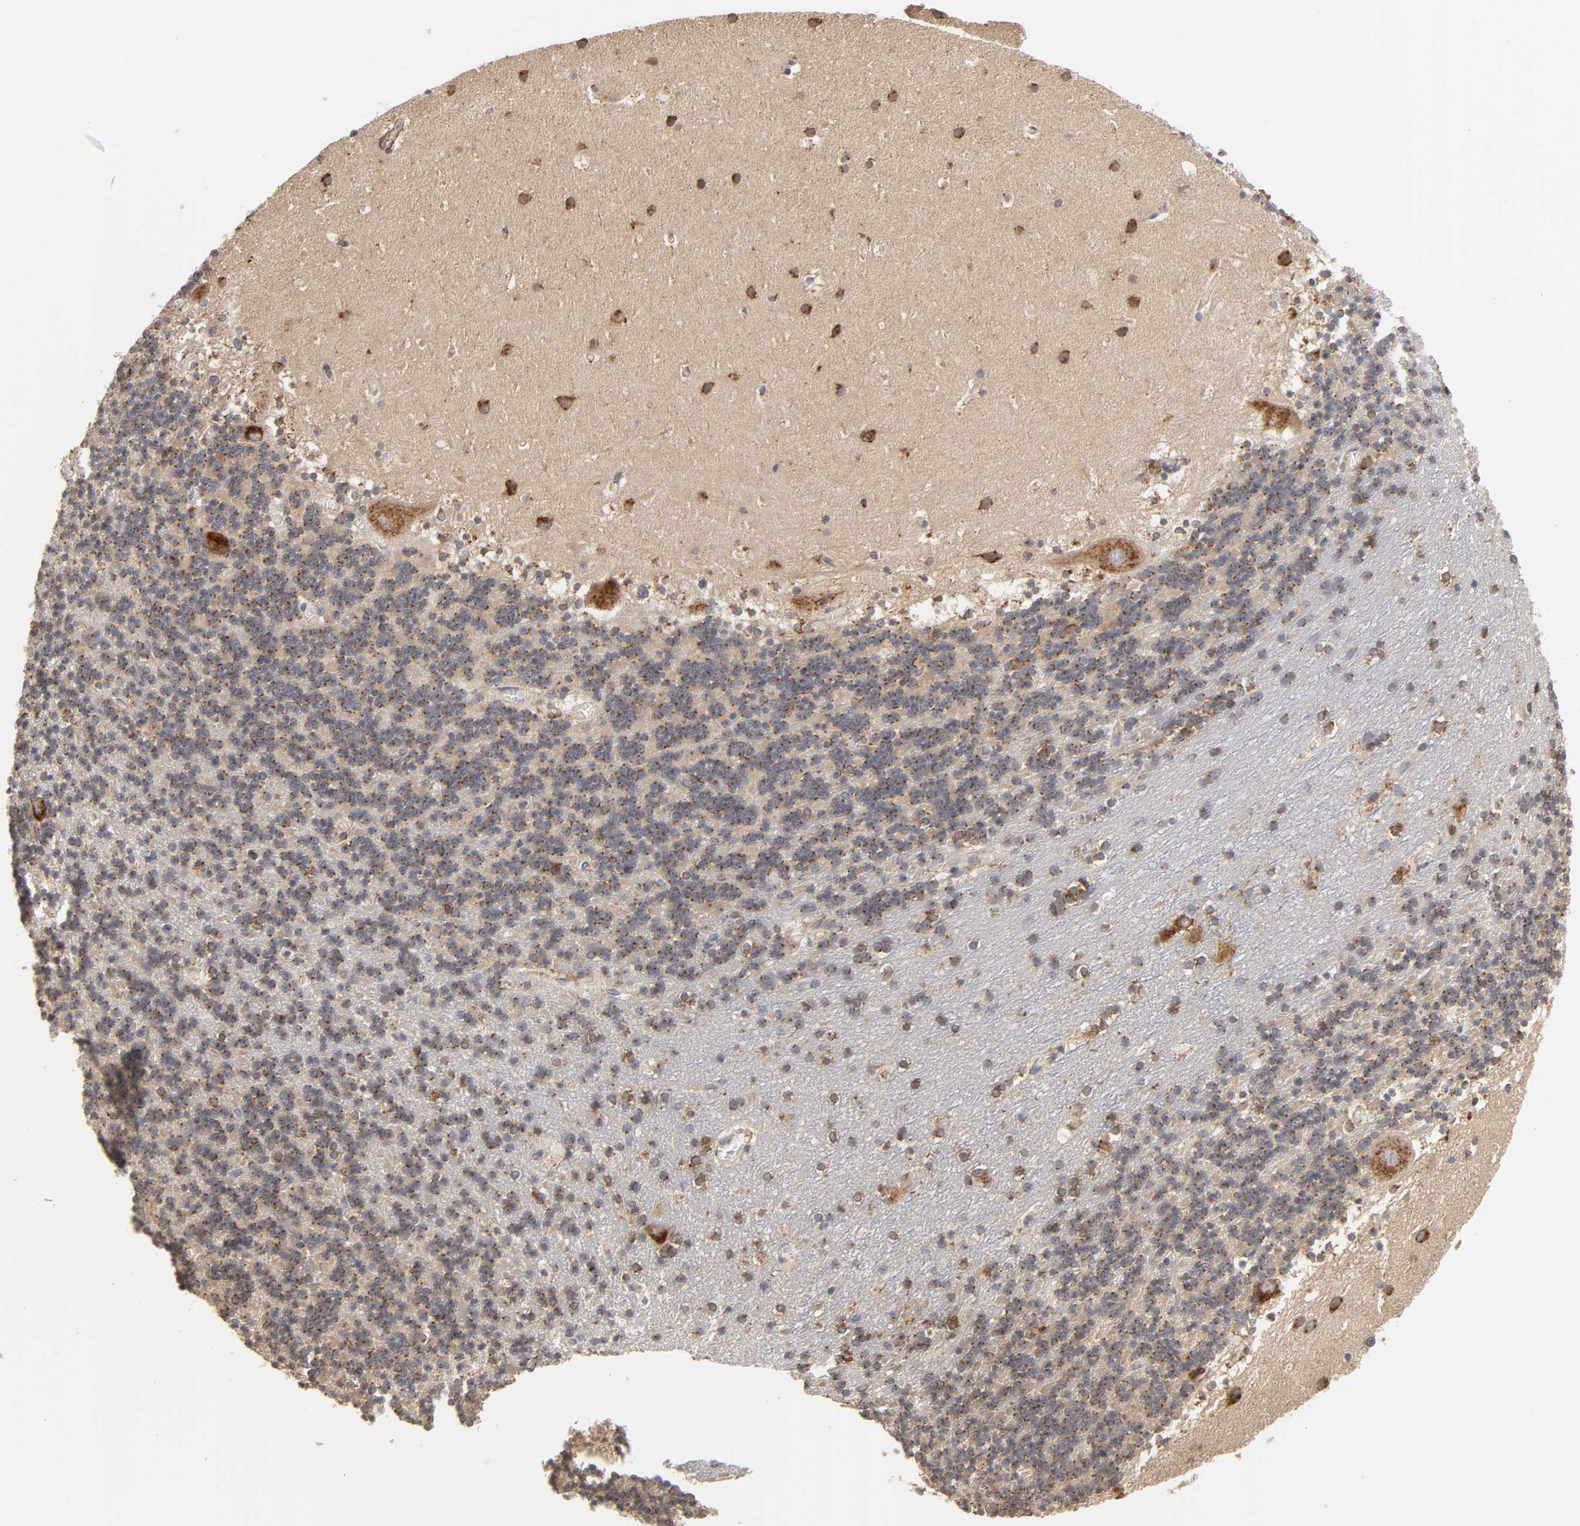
{"staining": {"intensity": "strong", "quantity": ">75%", "location": "cytoplasmic/membranous"}, "tissue": "cerebellum", "cell_type": "Cells in granular layer", "image_type": "normal", "snomed": [{"axis": "morphology", "description": "Normal tissue, NOS"}, {"axis": "topography", "description": "Cerebellum"}], "caption": "Strong cytoplasmic/membranous staining for a protein is seen in about >75% of cells in granular layer of unremarkable cerebellum using immunohistochemistry (IHC).", "gene": "GNPTG", "patient": {"sex": "male", "age": 45}}